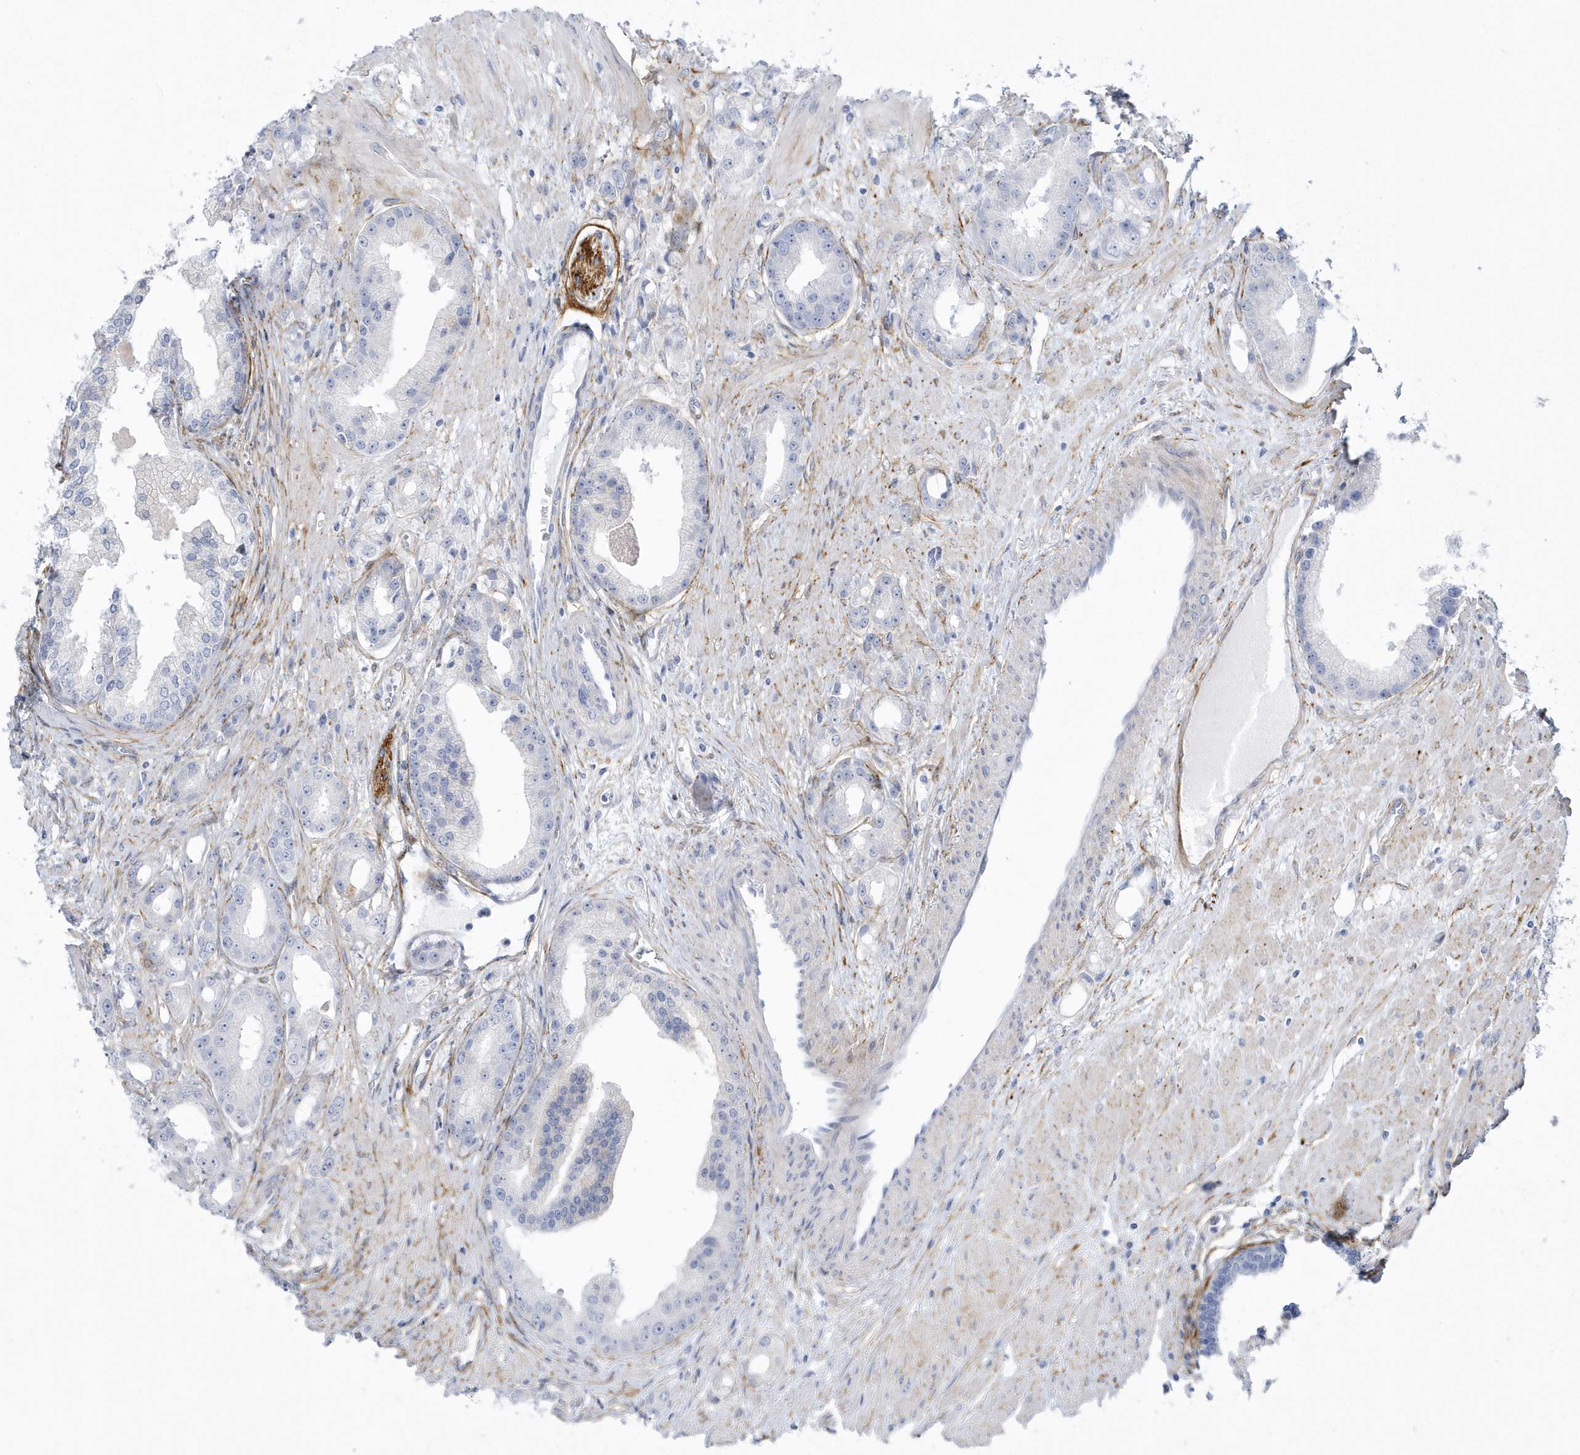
{"staining": {"intensity": "negative", "quantity": "none", "location": "none"}, "tissue": "prostate cancer", "cell_type": "Tumor cells", "image_type": "cancer", "snomed": [{"axis": "morphology", "description": "Adenocarcinoma, Low grade"}, {"axis": "topography", "description": "Prostate"}], "caption": "Immunohistochemical staining of human prostate cancer (low-grade adenocarcinoma) shows no significant staining in tumor cells.", "gene": "WDR27", "patient": {"sex": "male", "age": 67}}